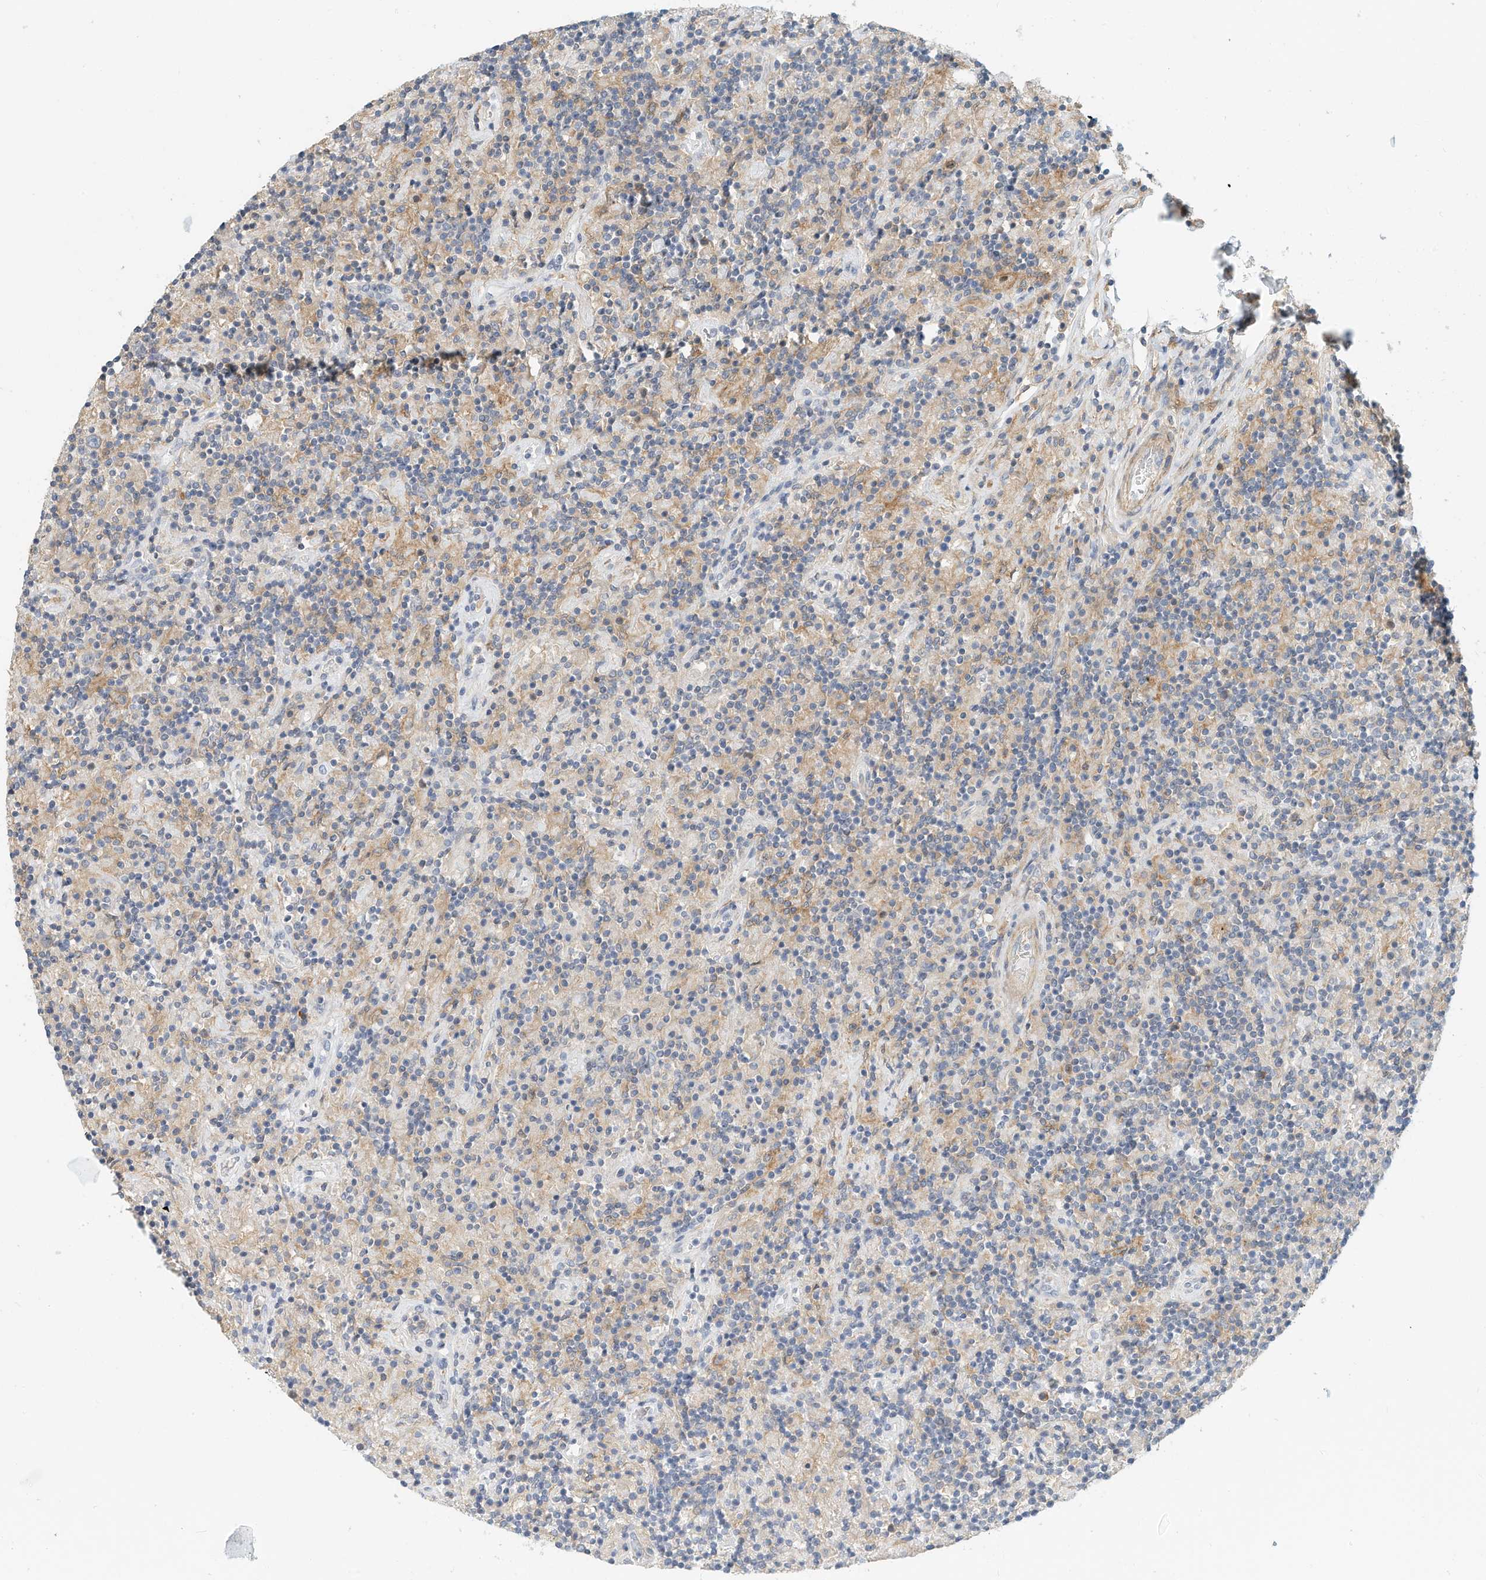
{"staining": {"intensity": "negative", "quantity": "none", "location": "none"}, "tissue": "lymphoma", "cell_type": "Tumor cells", "image_type": "cancer", "snomed": [{"axis": "morphology", "description": "Hodgkin's disease, NOS"}, {"axis": "topography", "description": "Lymph node"}], "caption": "Human lymphoma stained for a protein using immunohistochemistry (IHC) exhibits no staining in tumor cells.", "gene": "MICAL1", "patient": {"sex": "male", "age": 70}}